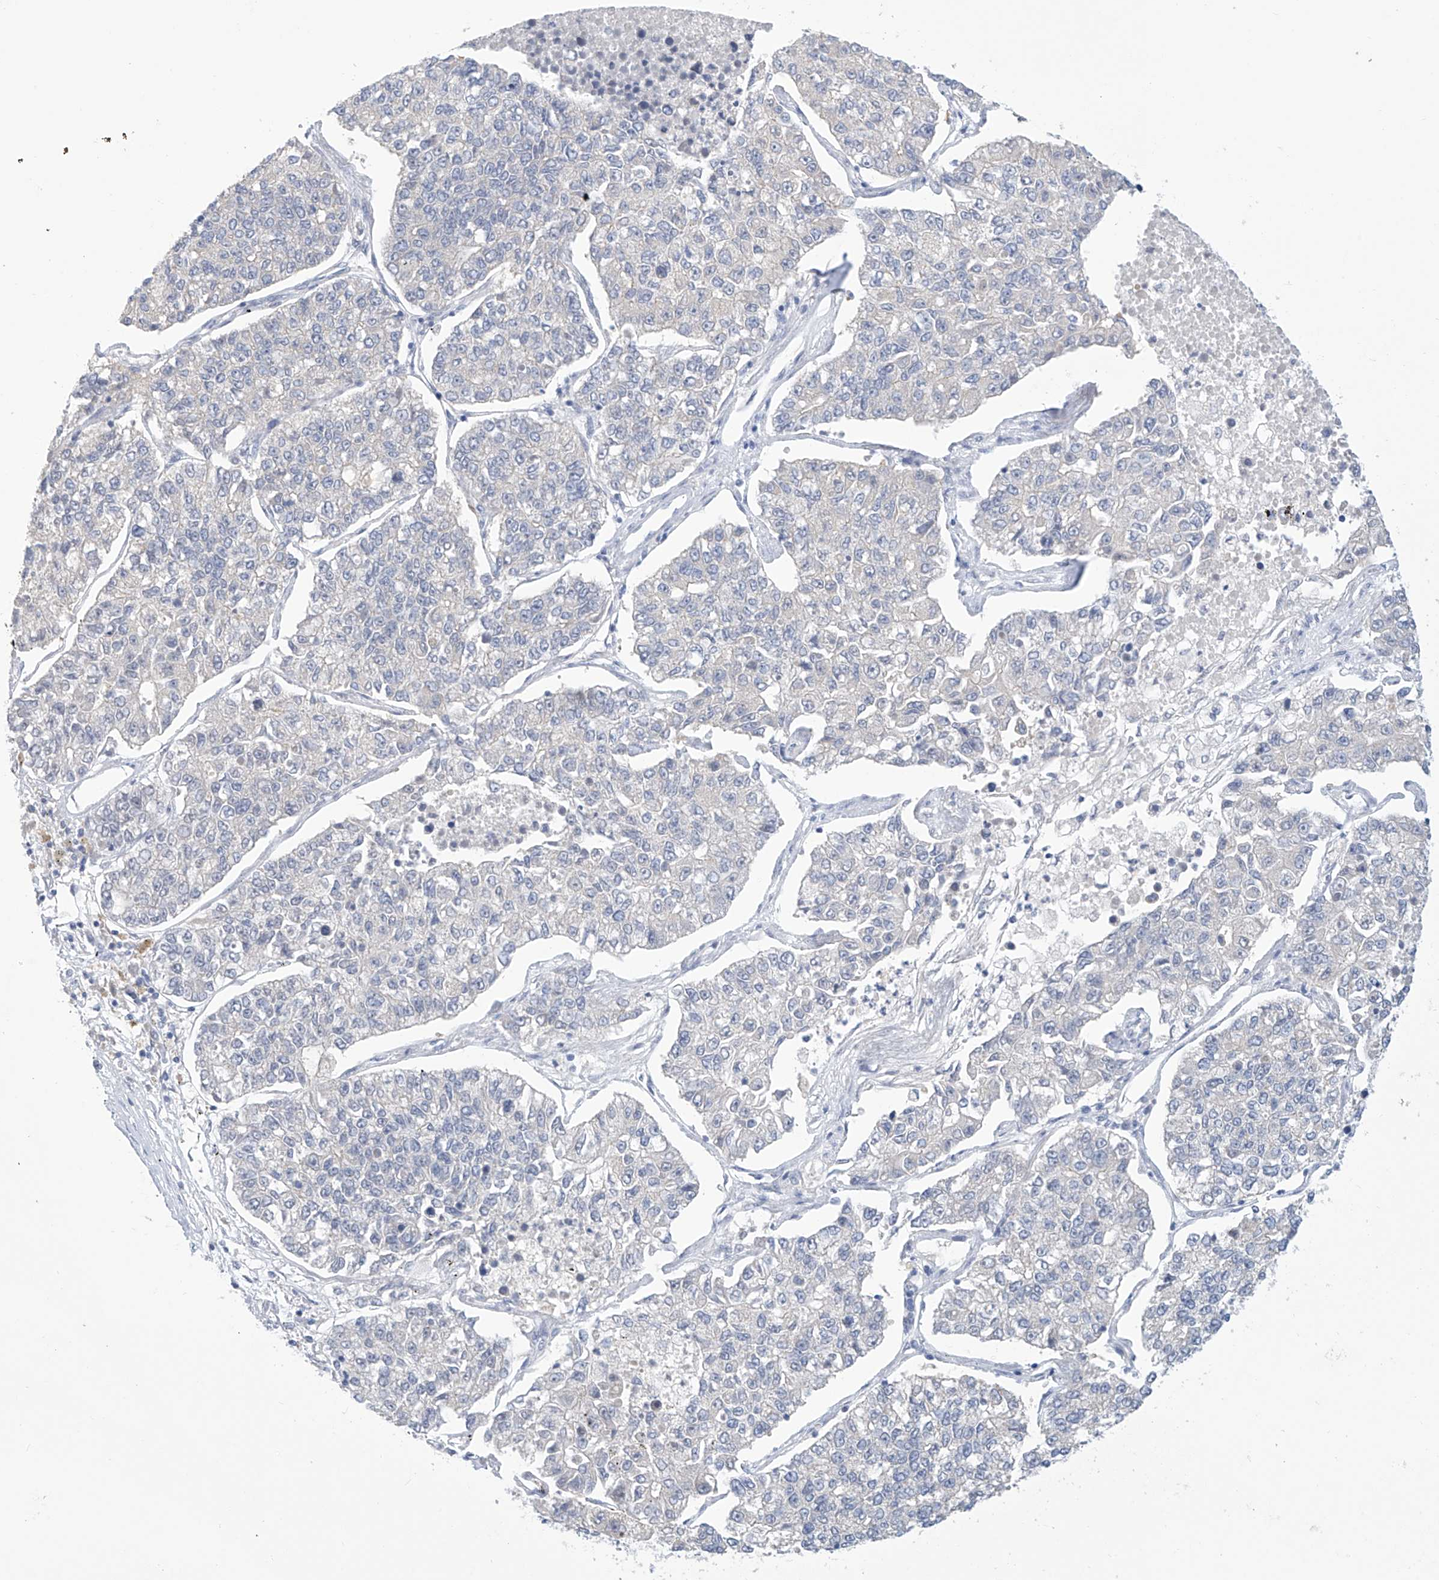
{"staining": {"intensity": "negative", "quantity": "none", "location": "none"}, "tissue": "lung cancer", "cell_type": "Tumor cells", "image_type": "cancer", "snomed": [{"axis": "morphology", "description": "Adenocarcinoma, NOS"}, {"axis": "topography", "description": "Lung"}], "caption": "Micrograph shows no significant protein expression in tumor cells of lung adenocarcinoma.", "gene": "IBA57", "patient": {"sex": "male", "age": 49}}